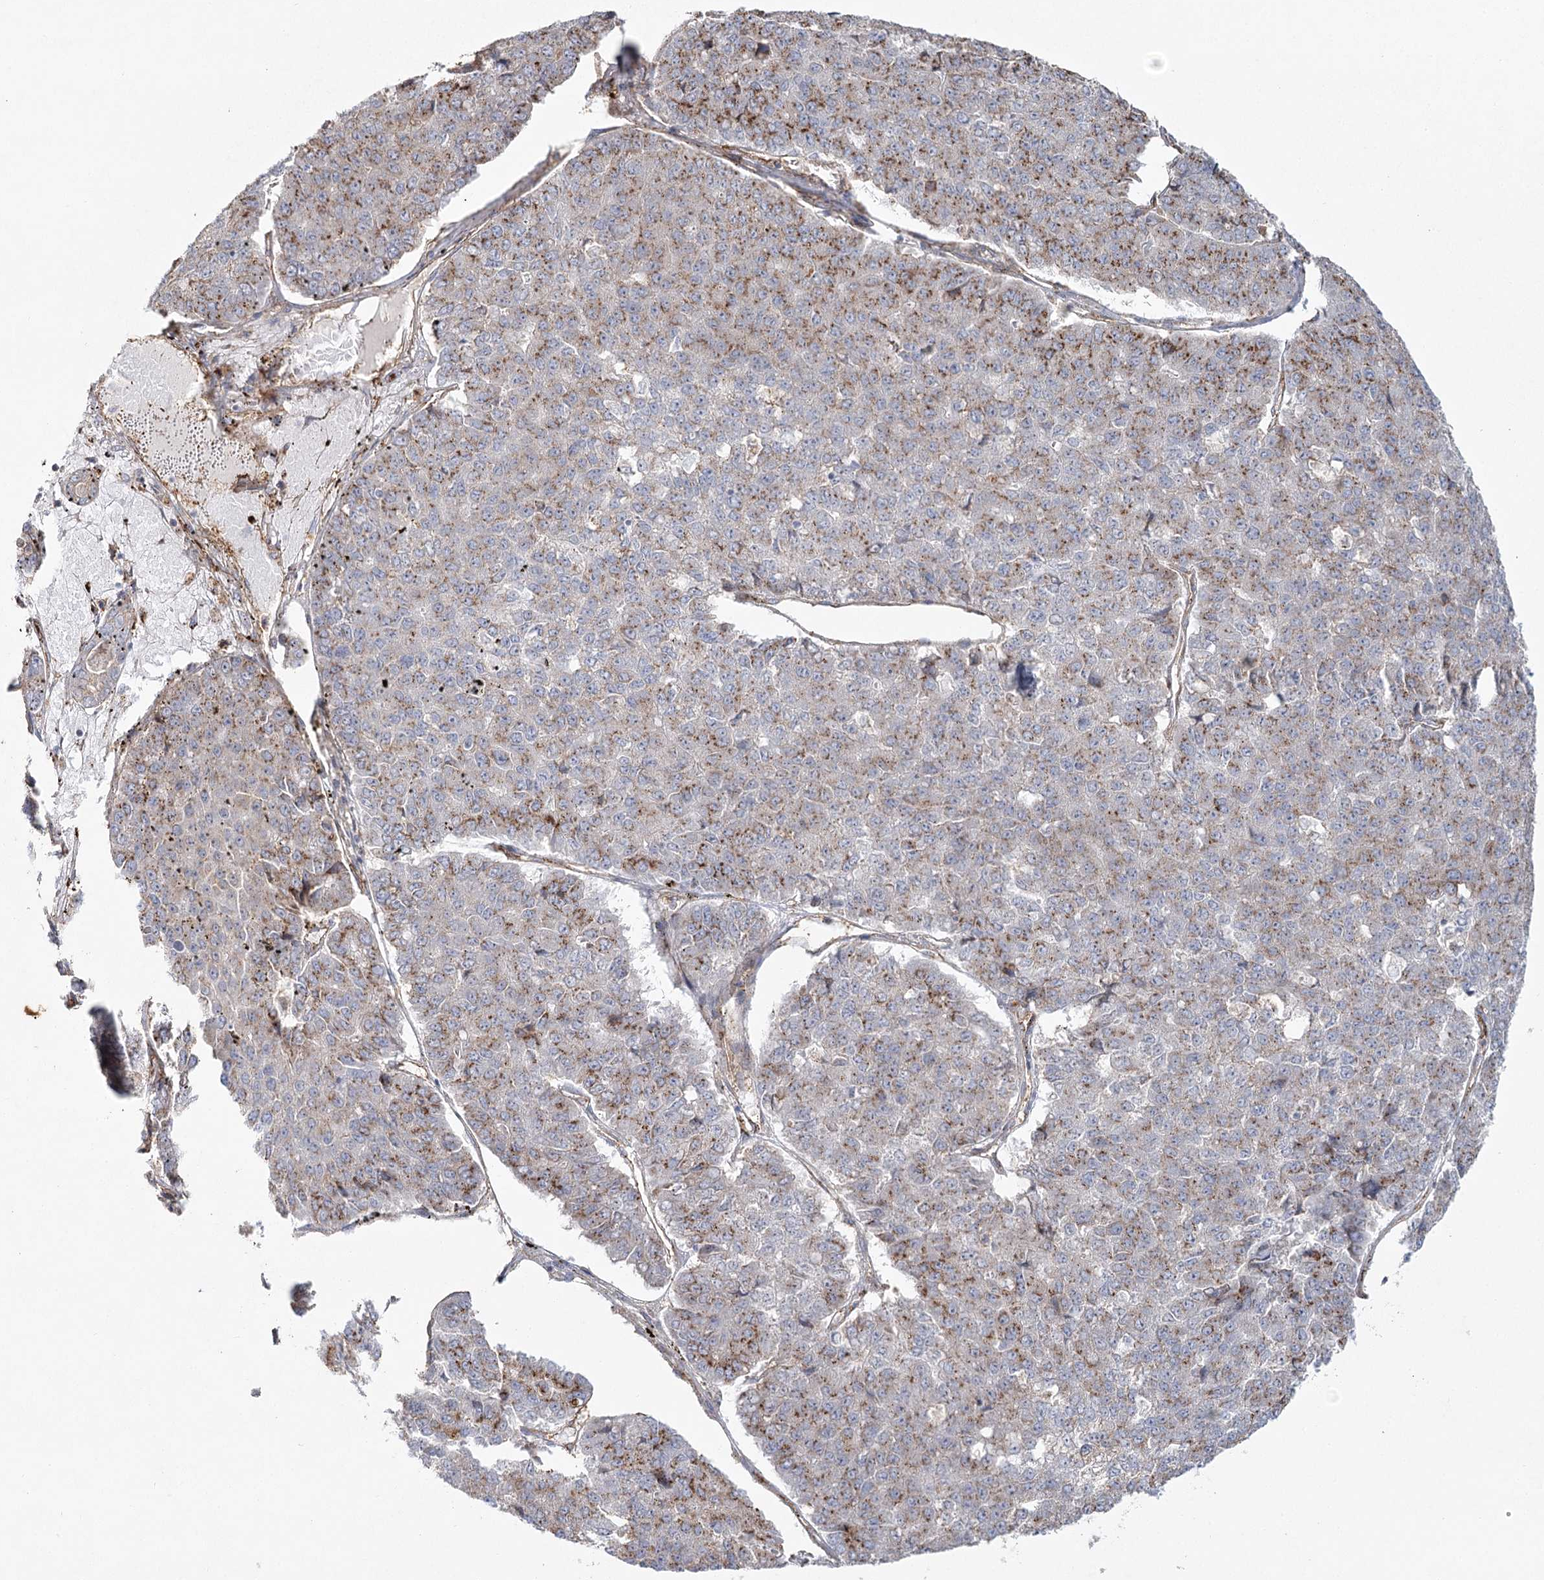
{"staining": {"intensity": "moderate", "quantity": "<25%", "location": "cytoplasmic/membranous"}, "tissue": "pancreatic cancer", "cell_type": "Tumor cells", "image_type": "cancer", "snomed": [{"axis": "morphology", "description": "Adenocarcinoma, NOS"}, {"axis": "topography", "description": "Pancreas"}], "caption": "A brown stain shows moderate cytoplasmic/membranous staining of a protein in human pancreatic adenocarcinoma tumor cells. (IHC, brightfield microscopy, high magnification).", "gene": "KBTBD4", "patient": {"sex": "male", "age": 50}}